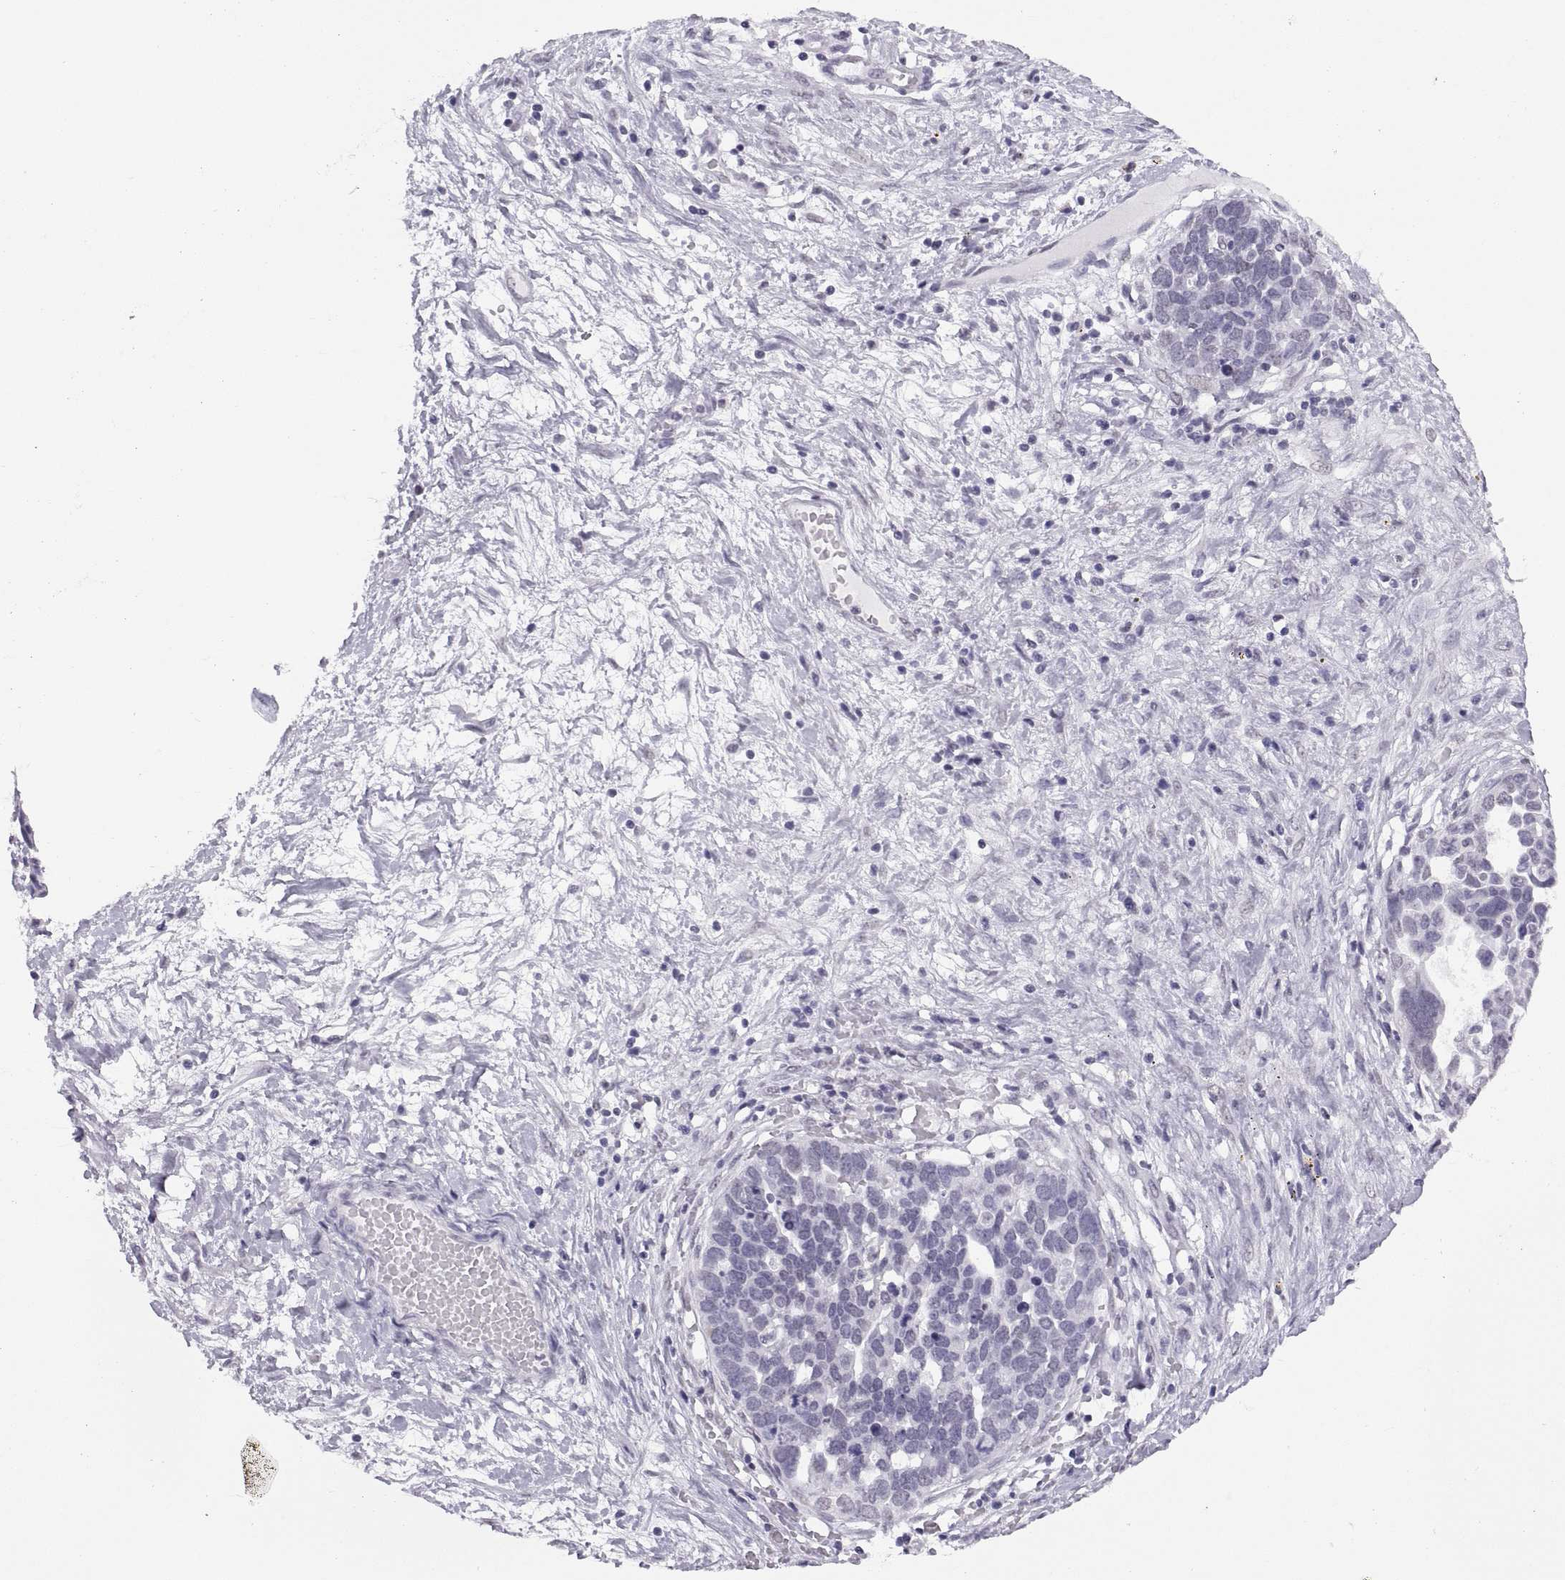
{"staining": {"intensity": "negative", "quantity": "none", "location": "none"}, "tissue": "ovarian cancer", "cell_type": "Tumor cells", "image_type": "cancer", "snomed": [{"axis": "morphology", "description": "Cystadenocarcinoma, serous, NOS"}, {"axis": "topography", "description": "Ovary"}], "caption": "An immunohistochemistry (IHC) photomicrograph of ovarian cancer (serous cystadenocarcinoma) is shown. There is no staining in tumor cells of ovarian cancer (serous cystadenocarcinoma).", "gene": "CARTPT", "patient": {"sex": "female", "age": 54}}